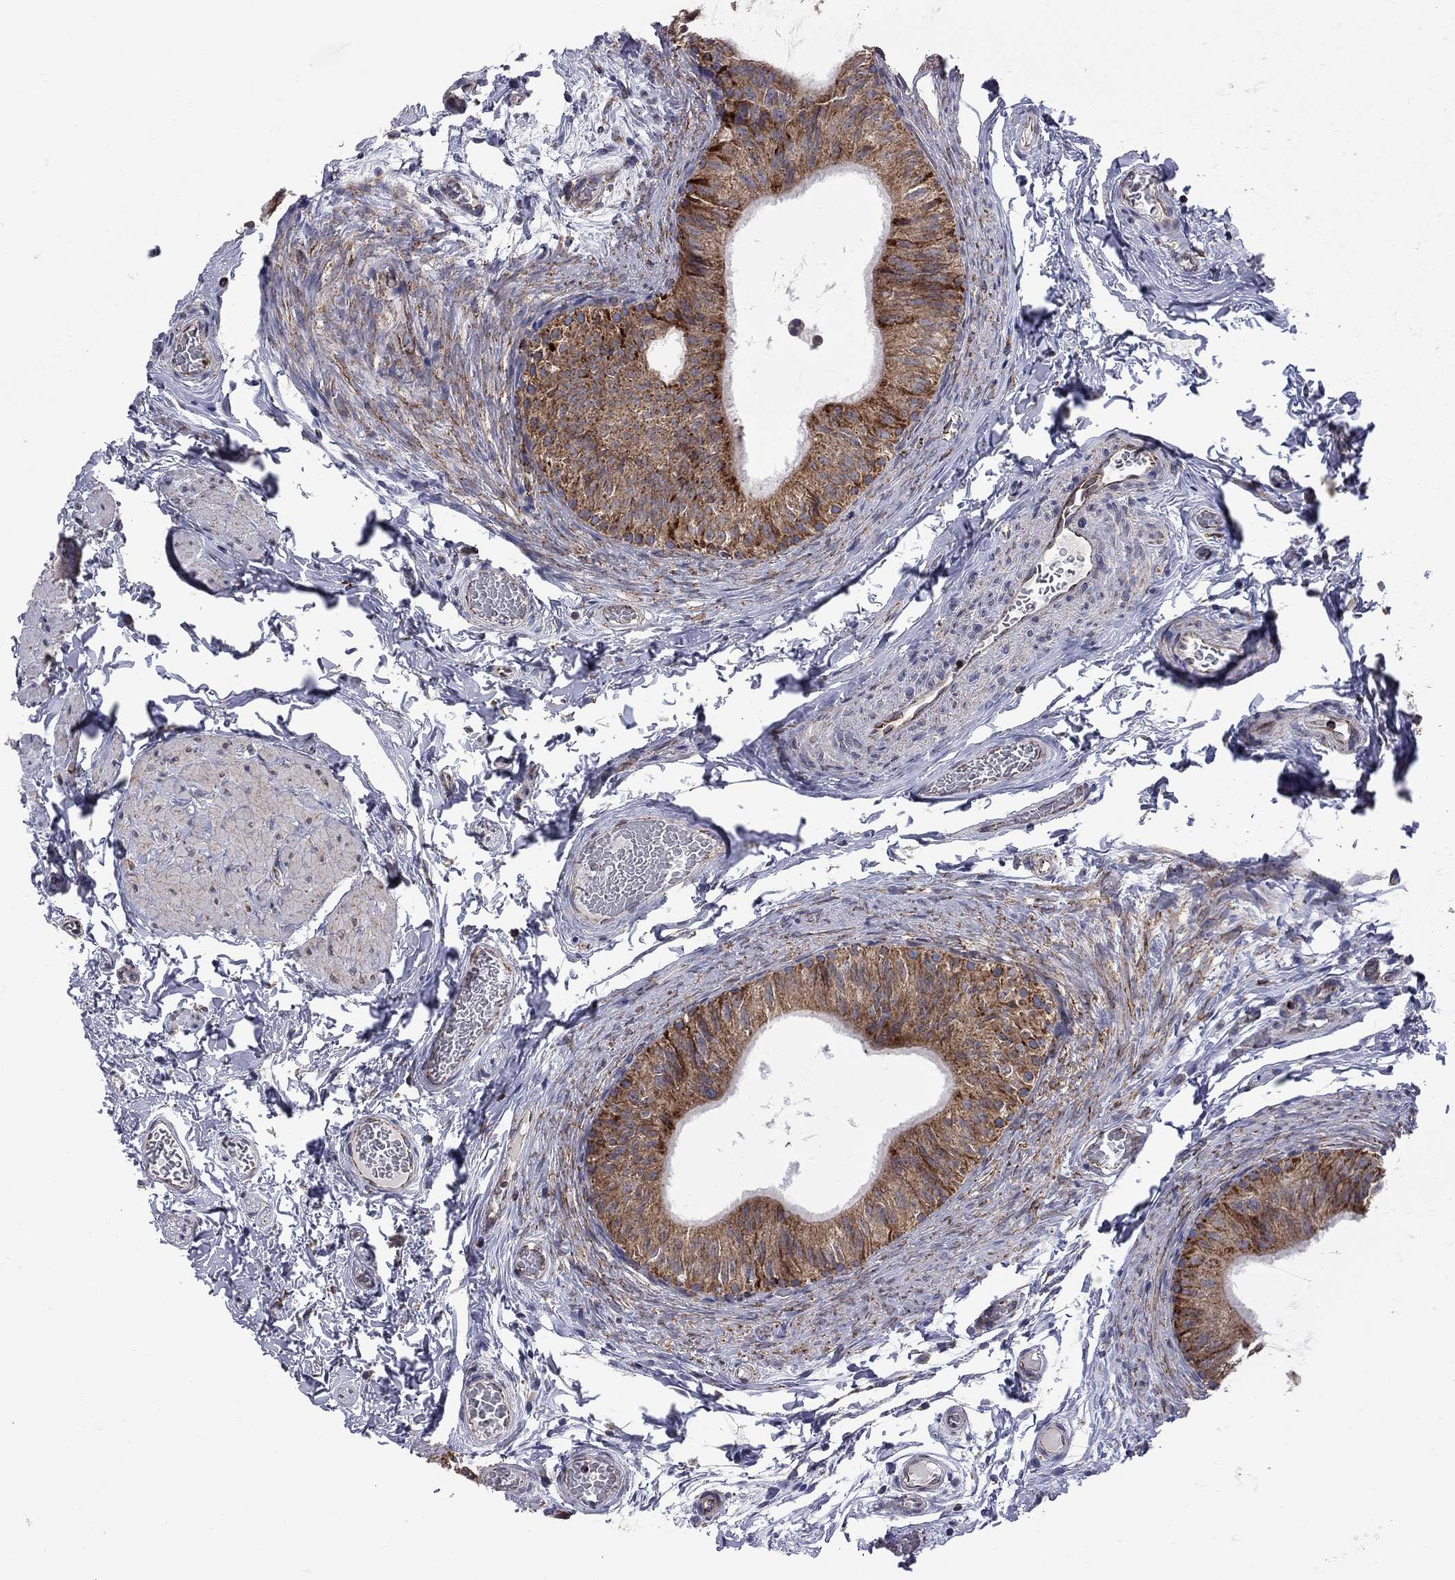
{"staining": {"intensity": "moderate", "quantity": ">75%", "location": "cytoplasmic/membranous"}, "tissue": "epididymis", "cell_type": "Glandular cells", "image_type": "normal", "snomed": [{"axis": "morphology", "description": "Normal tissue, NOS"}, {"axis": "topography", "description": "Epididymis"}, {"axis": "topography", "description": "Vas deferens"}], "caption": "Epididymis stained with a brown dye exhibits moderate cytoplasmic/membranous positive staining in about >75% of glandular cells.", "gene": "CLPTM1", "patient": {"sex": "male", "age": 23}}